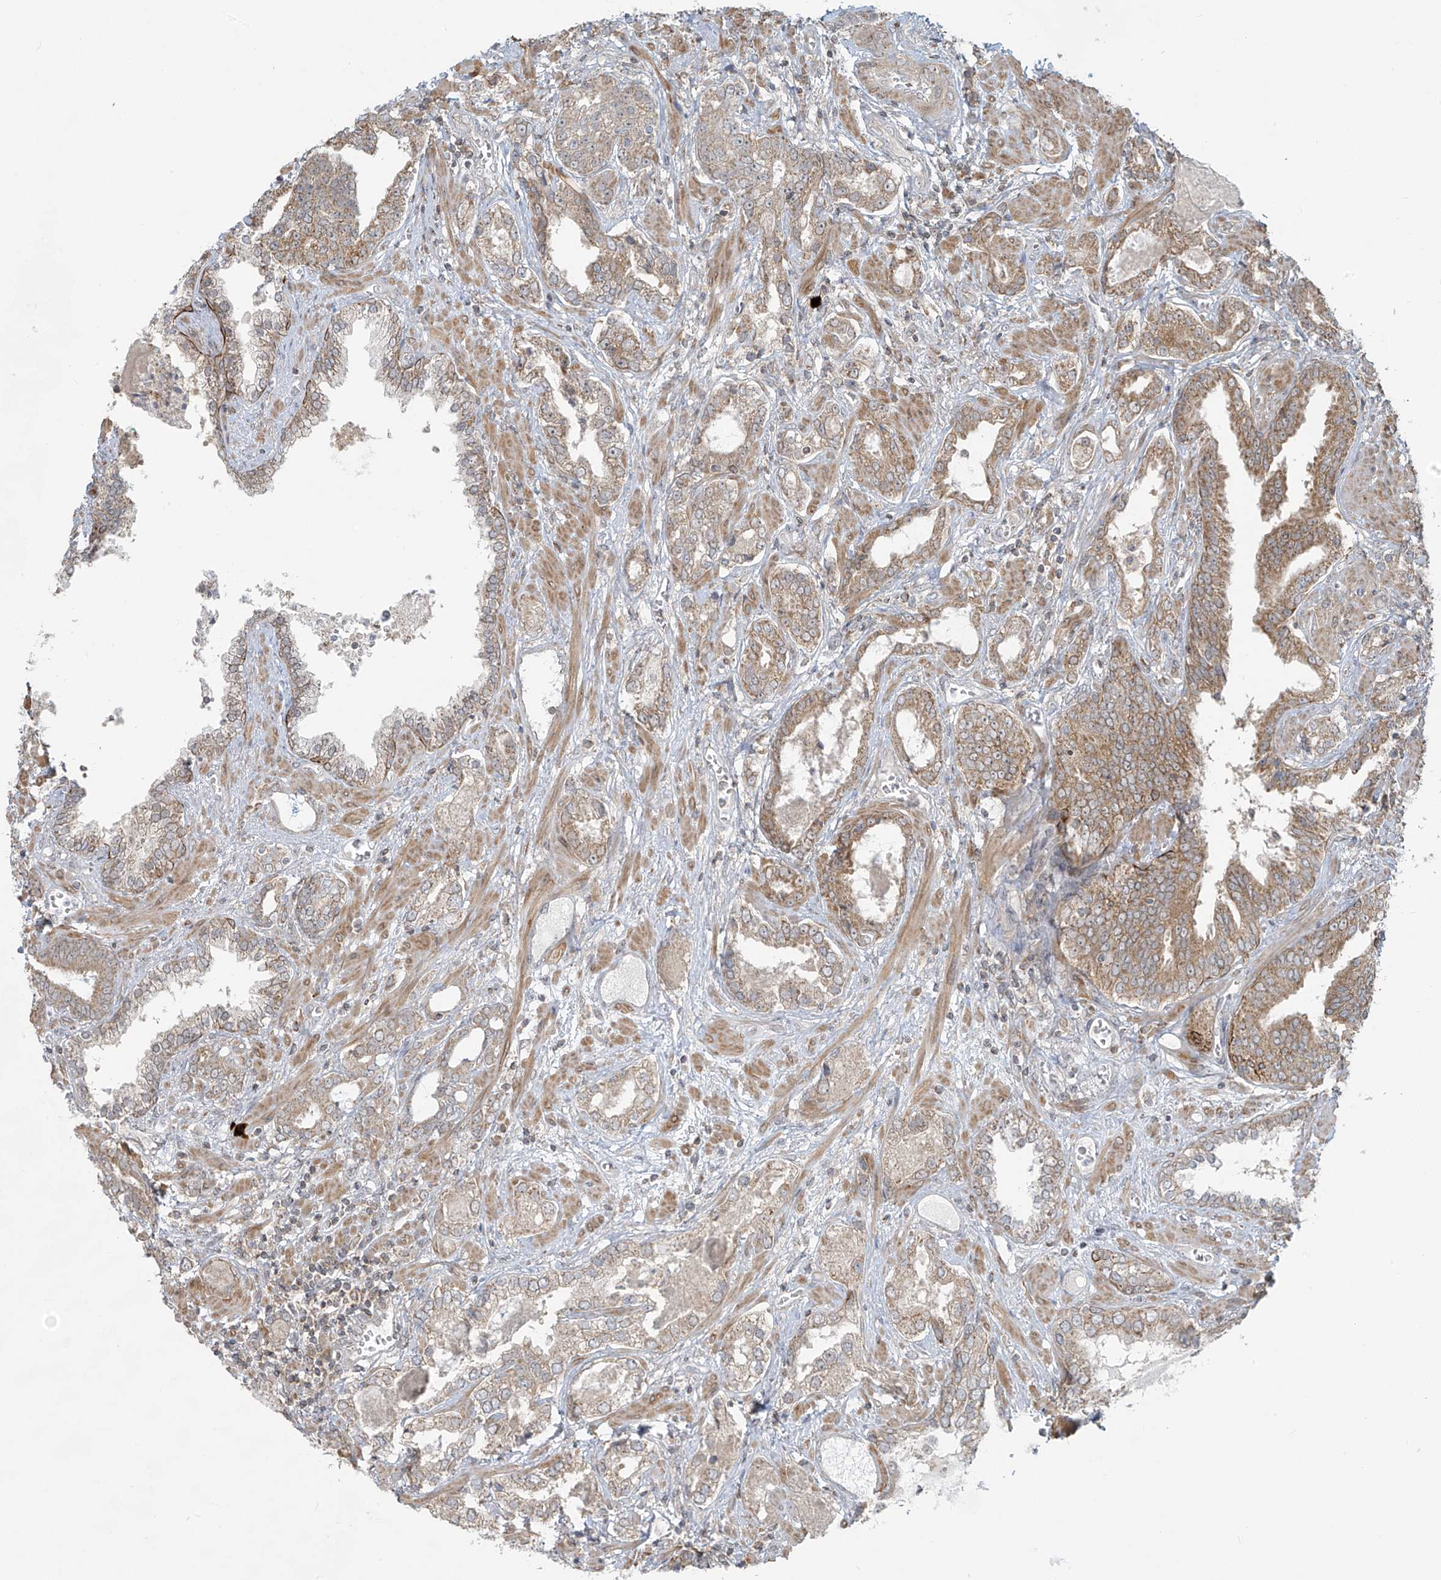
{"staining": {"intensity": "weak", "quantity": "25%-75%", "location": "cytoplasmic/membranous"}, "tissue": "prostate cancer", "cell_type": "Tumor cells", "image_type": "cancer", "snomed": [{"axis": "morphology", "description": "Adenocarcinoma, High grade"}, {"axis": "topography", "description": "Prostate and seminal vesicle, NOS"}], "caption": "IHC of human prostate cancer demonstrates low levels of weak cytoplasmic/membranous positivity in approximately 25%-75% of tumor cells.", "gene": "HDDC2", "patient": {"sex": "male", "age": 67}}